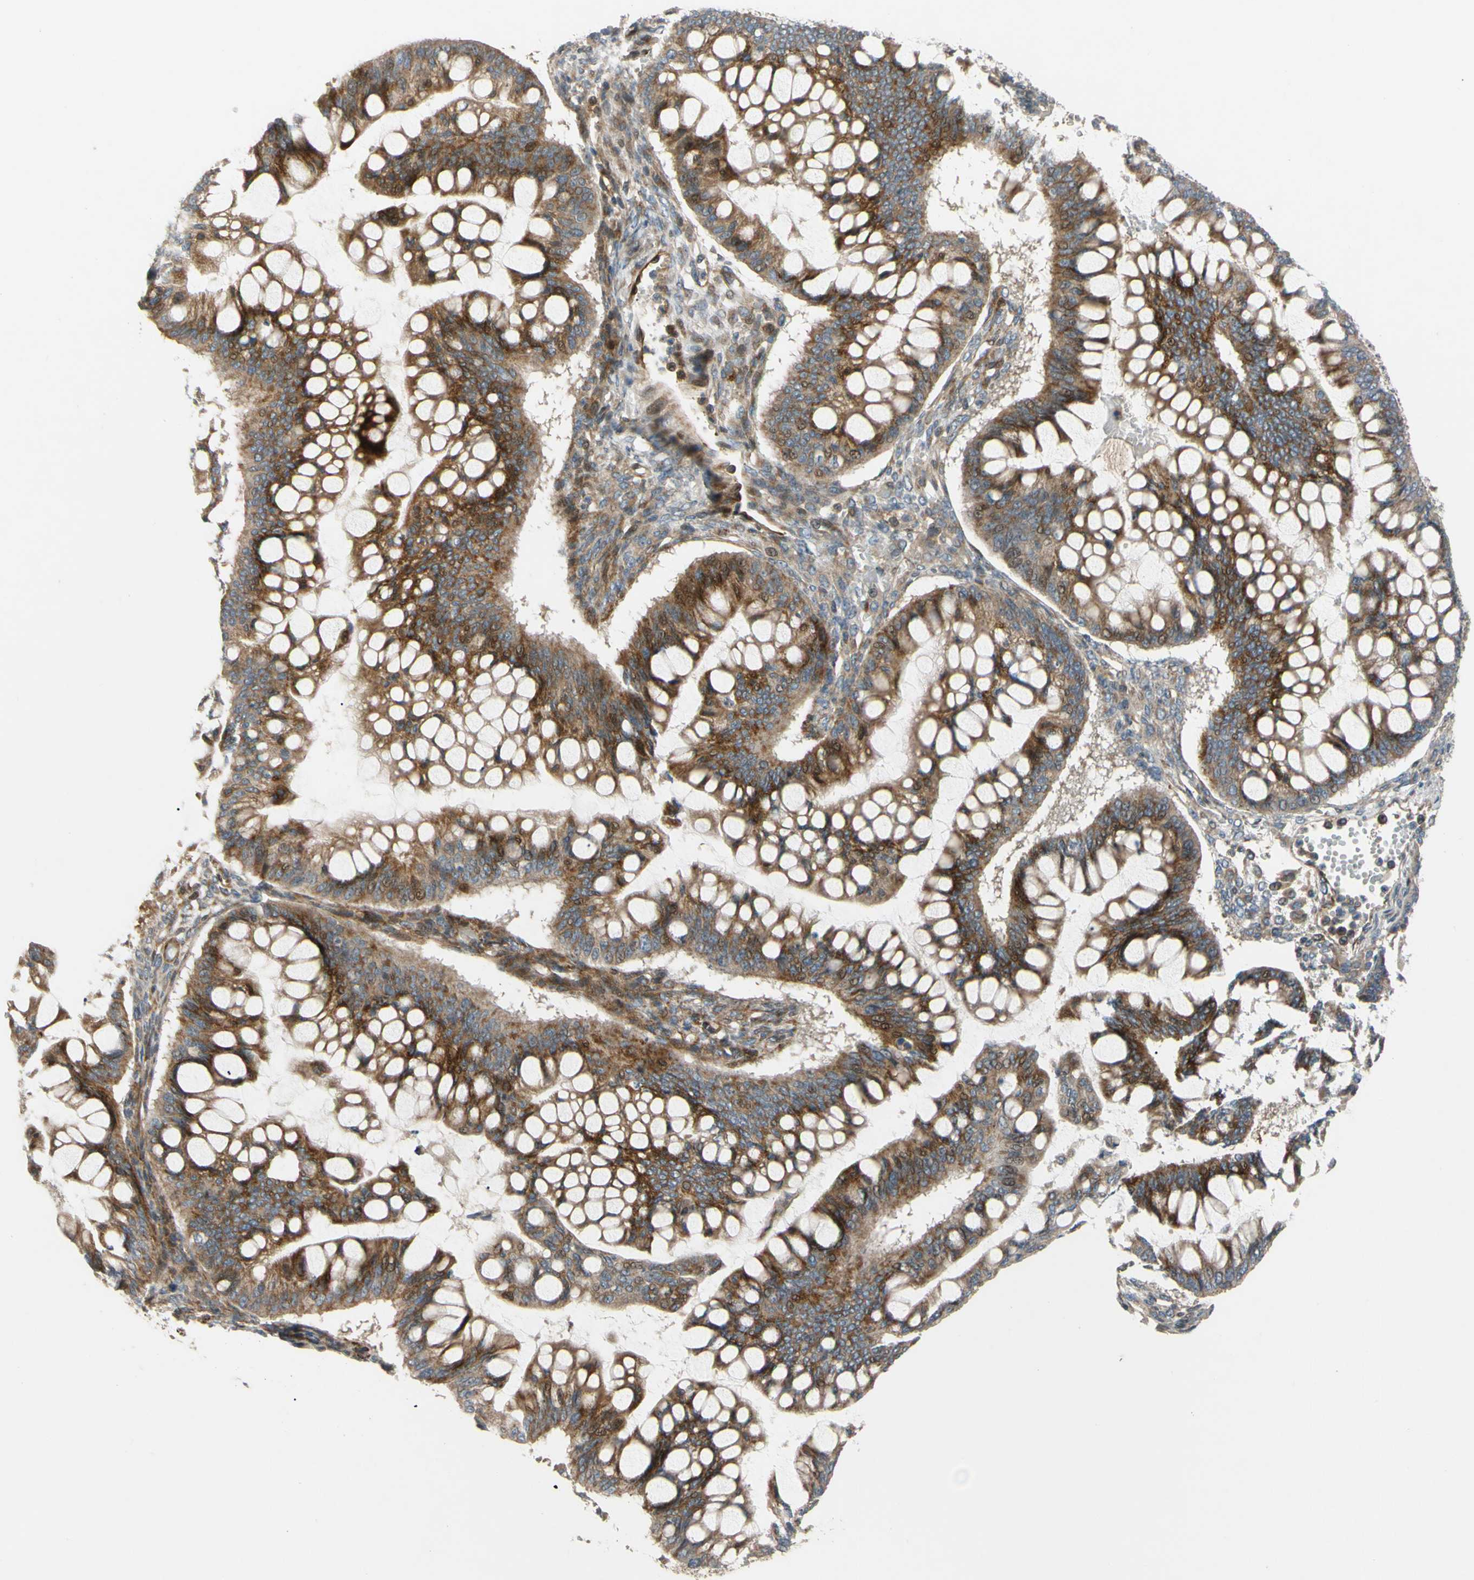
{"staining": {"intensity": "moderate", "quantity": ">75%", "location": "cytoplasmic/membranous"}, "tissue": "ovarian cancer", "cell_type": "Tumor cells", "image_type": "cancer", "snomed": [{"axis": "morphology", "description": "Cystadenocarcinoma, mucinous, NOS"}, {"axis": "topography", "description": "Ovary"}], "caption": "Protein expression analysis of ovarian mucinous cystadenocarcinoma exhibits moderate cytoplasmic/membranous positivity in approximately >75% of tumor cells. (DAB IHC, brown staining for protein, blue staining for nuclei).", "gene": "SPTLC1", "patient": {"sex": "female", "age": 73}}